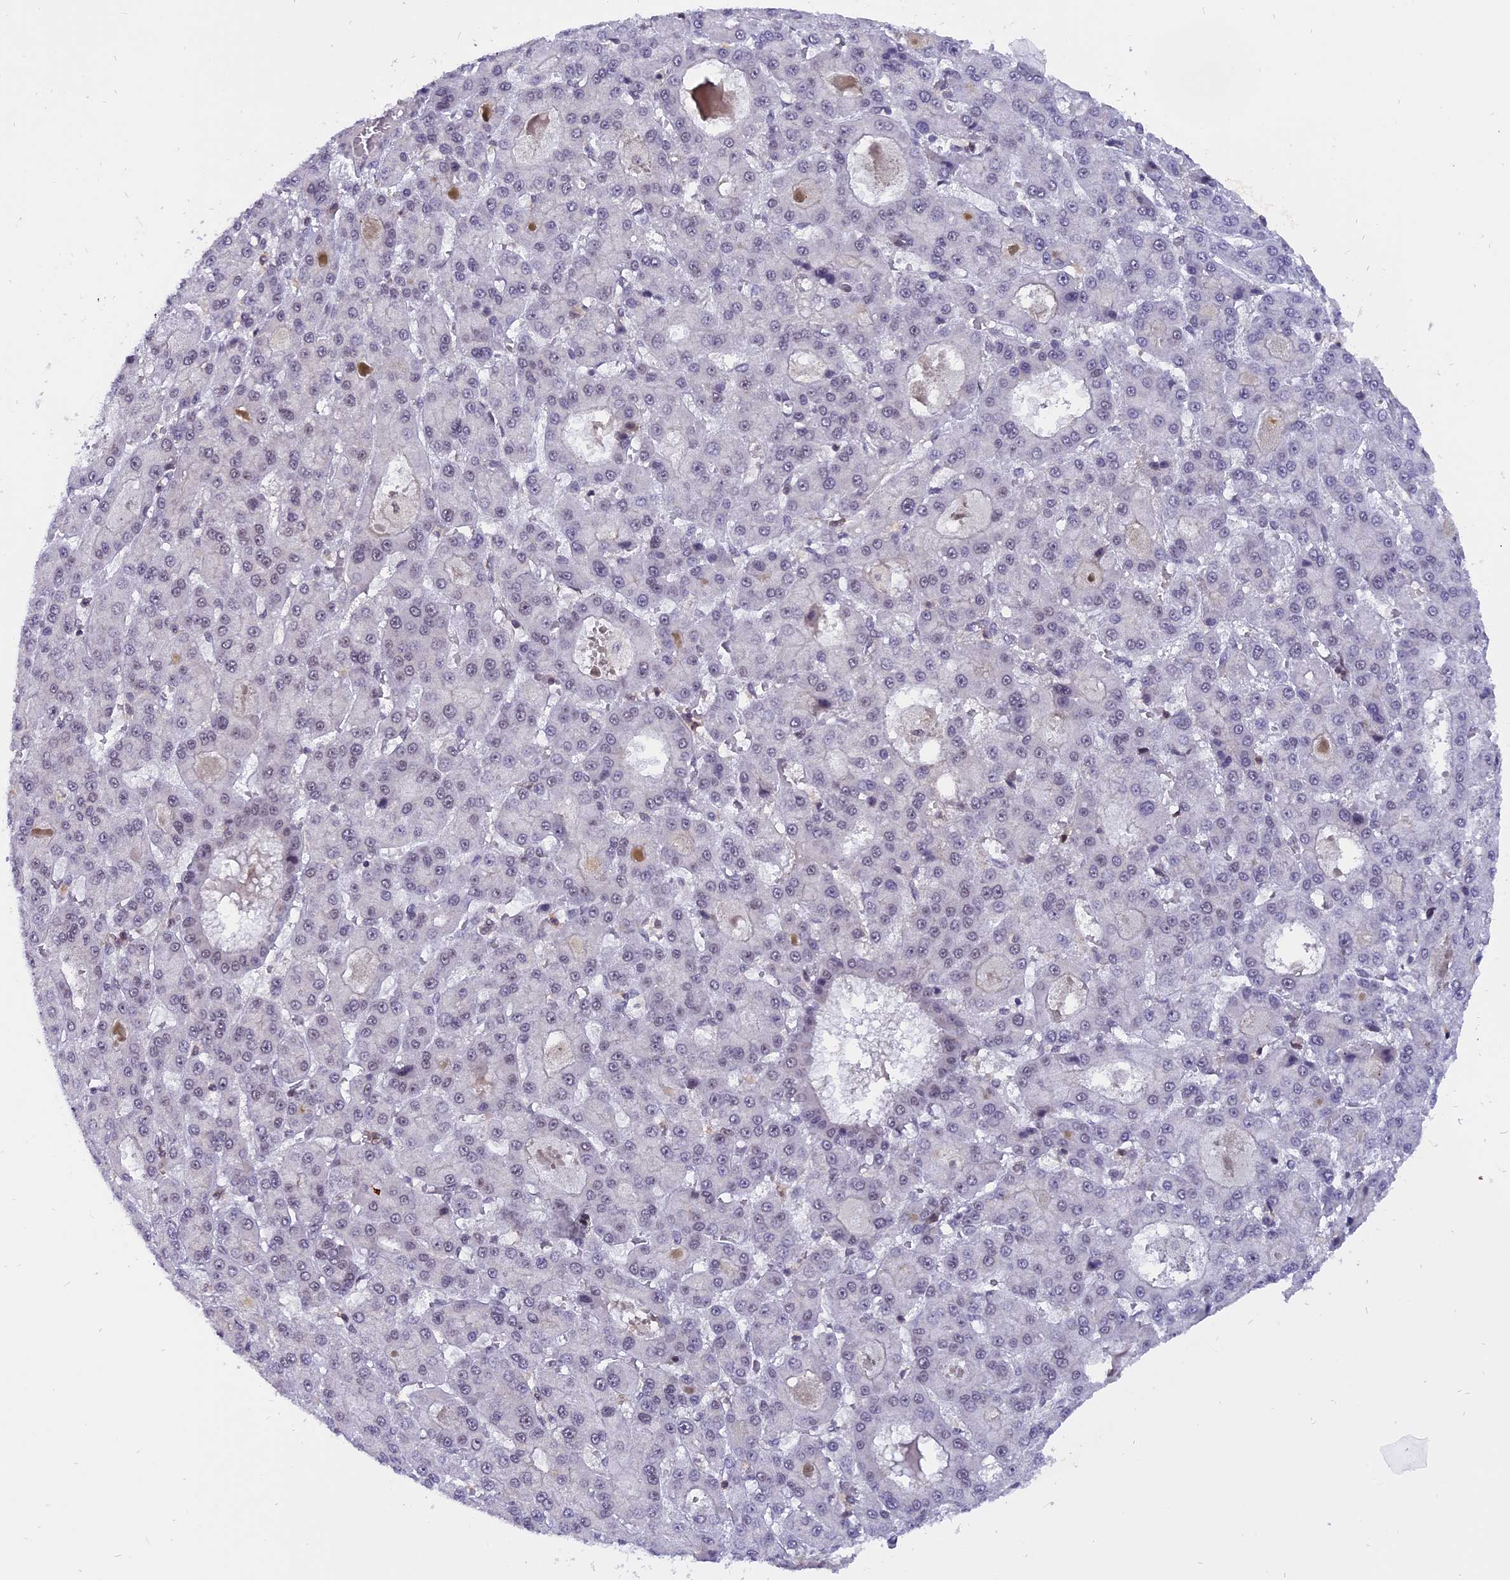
{"staining": {"intensity": "negative", "quantity": "none", "location": "none"}, "tissue": "liver cancer", "cell_type": "Tumor cells", "image_type": "cancer", "snomed": [{"axis": "morphology", "description": "Carcinoma, Hepatocellular, NOS"}, {"axis": "topography", "description": "Liver"}], "caption": "DAB (3,3'-diaminobenzidine) immunohistochemical staining of liver hepatocellular carcinoma demonstrates no significant staining in tumor cells.", "gene": "TADA3", "patient": {"sex": "male", "age": 70}}